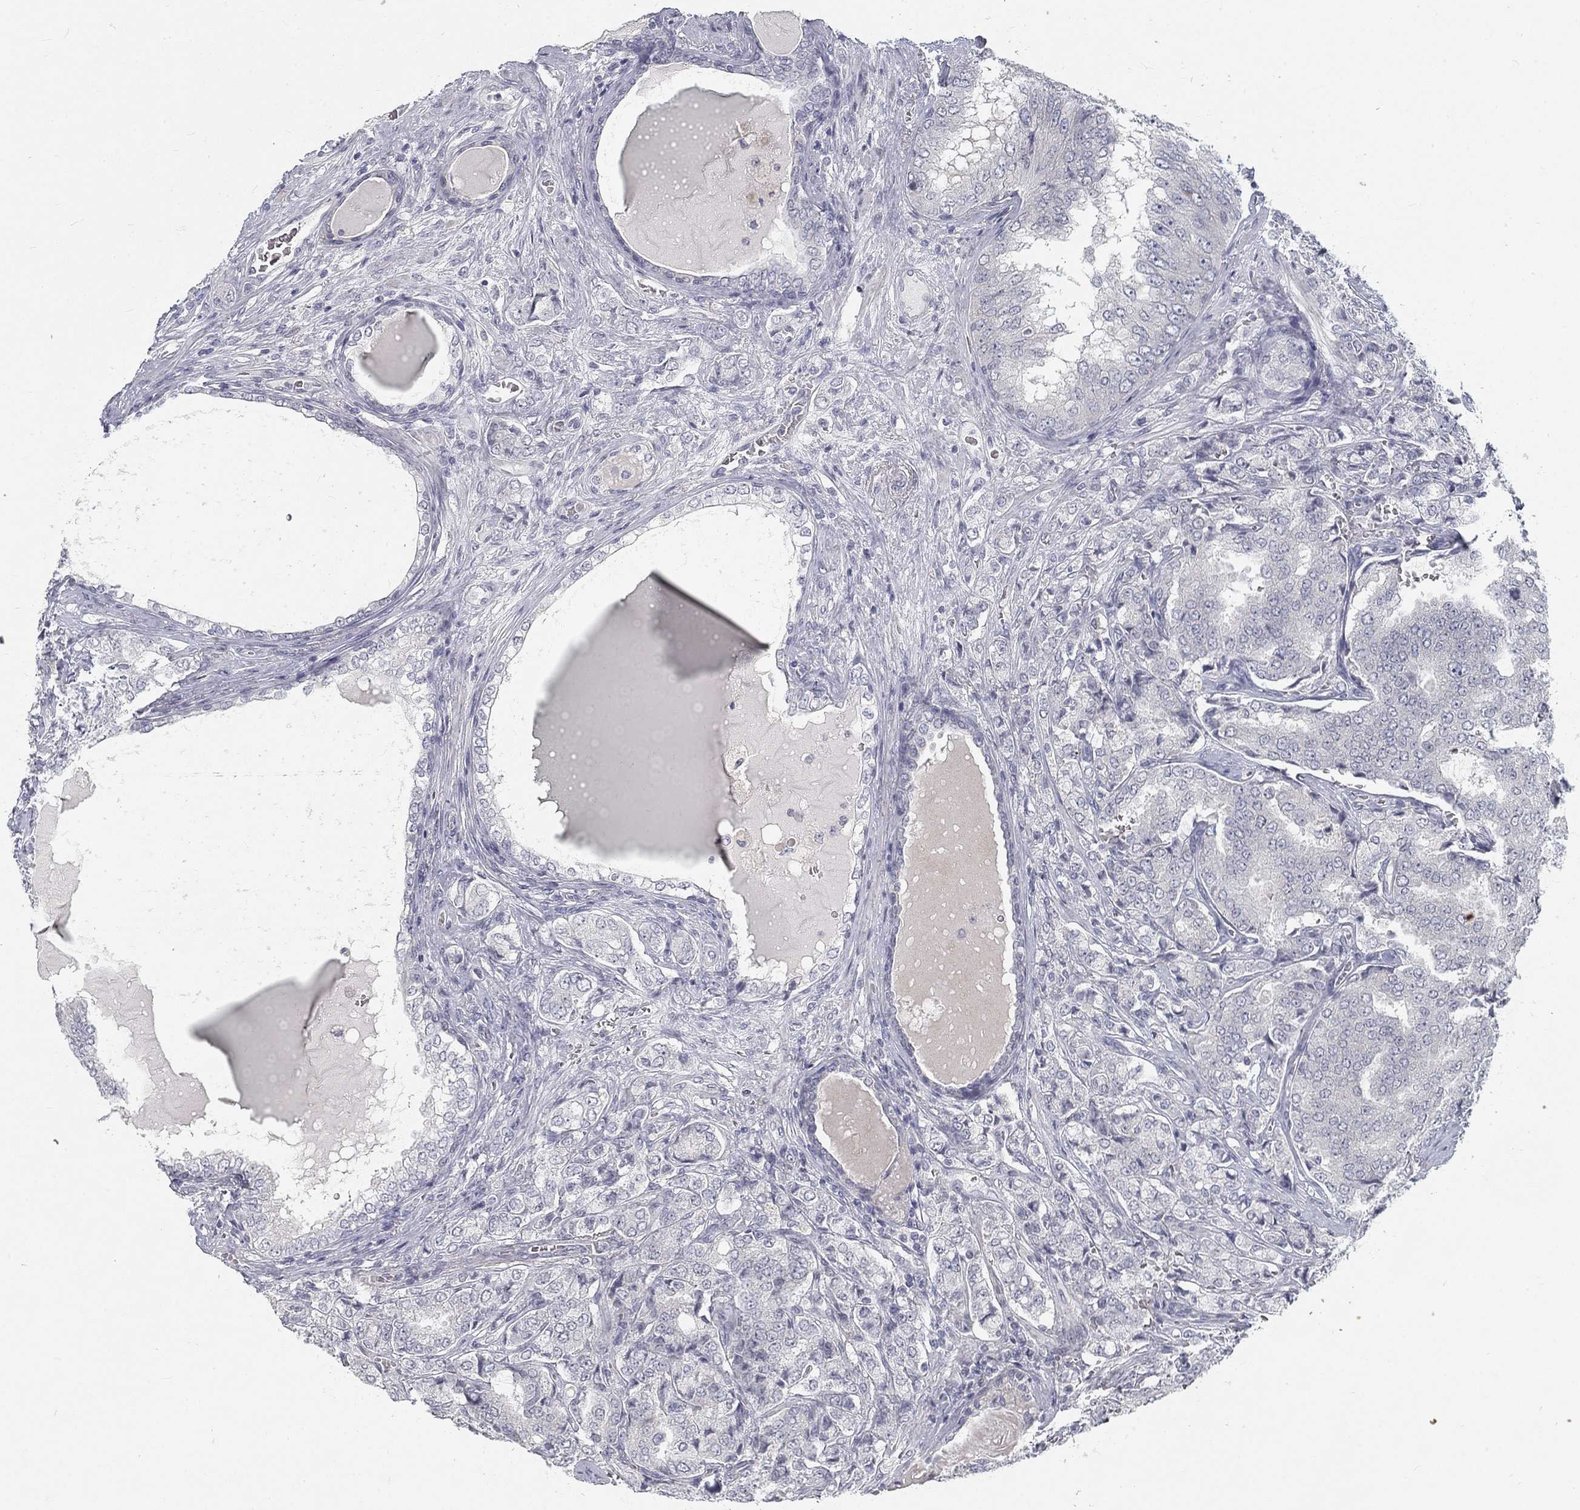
{"staining": {"intensity": "negative", "quantity": "none", "location": "none"}, "tissue": "prostate cancer", "cell_type": "Tumor cells", "image_type": "cancer", "snomed": [{"axis": "morphology", "description": "Adenocarcinoma, NOS"}, {"axis": "topography", "description": "Prostate"}], "caption": "Tumor cells show no significant protein staining in prostate adenocarcinoma.", "gene": "ATP1A3", "patient": {"sex": "male", "age": 65}}